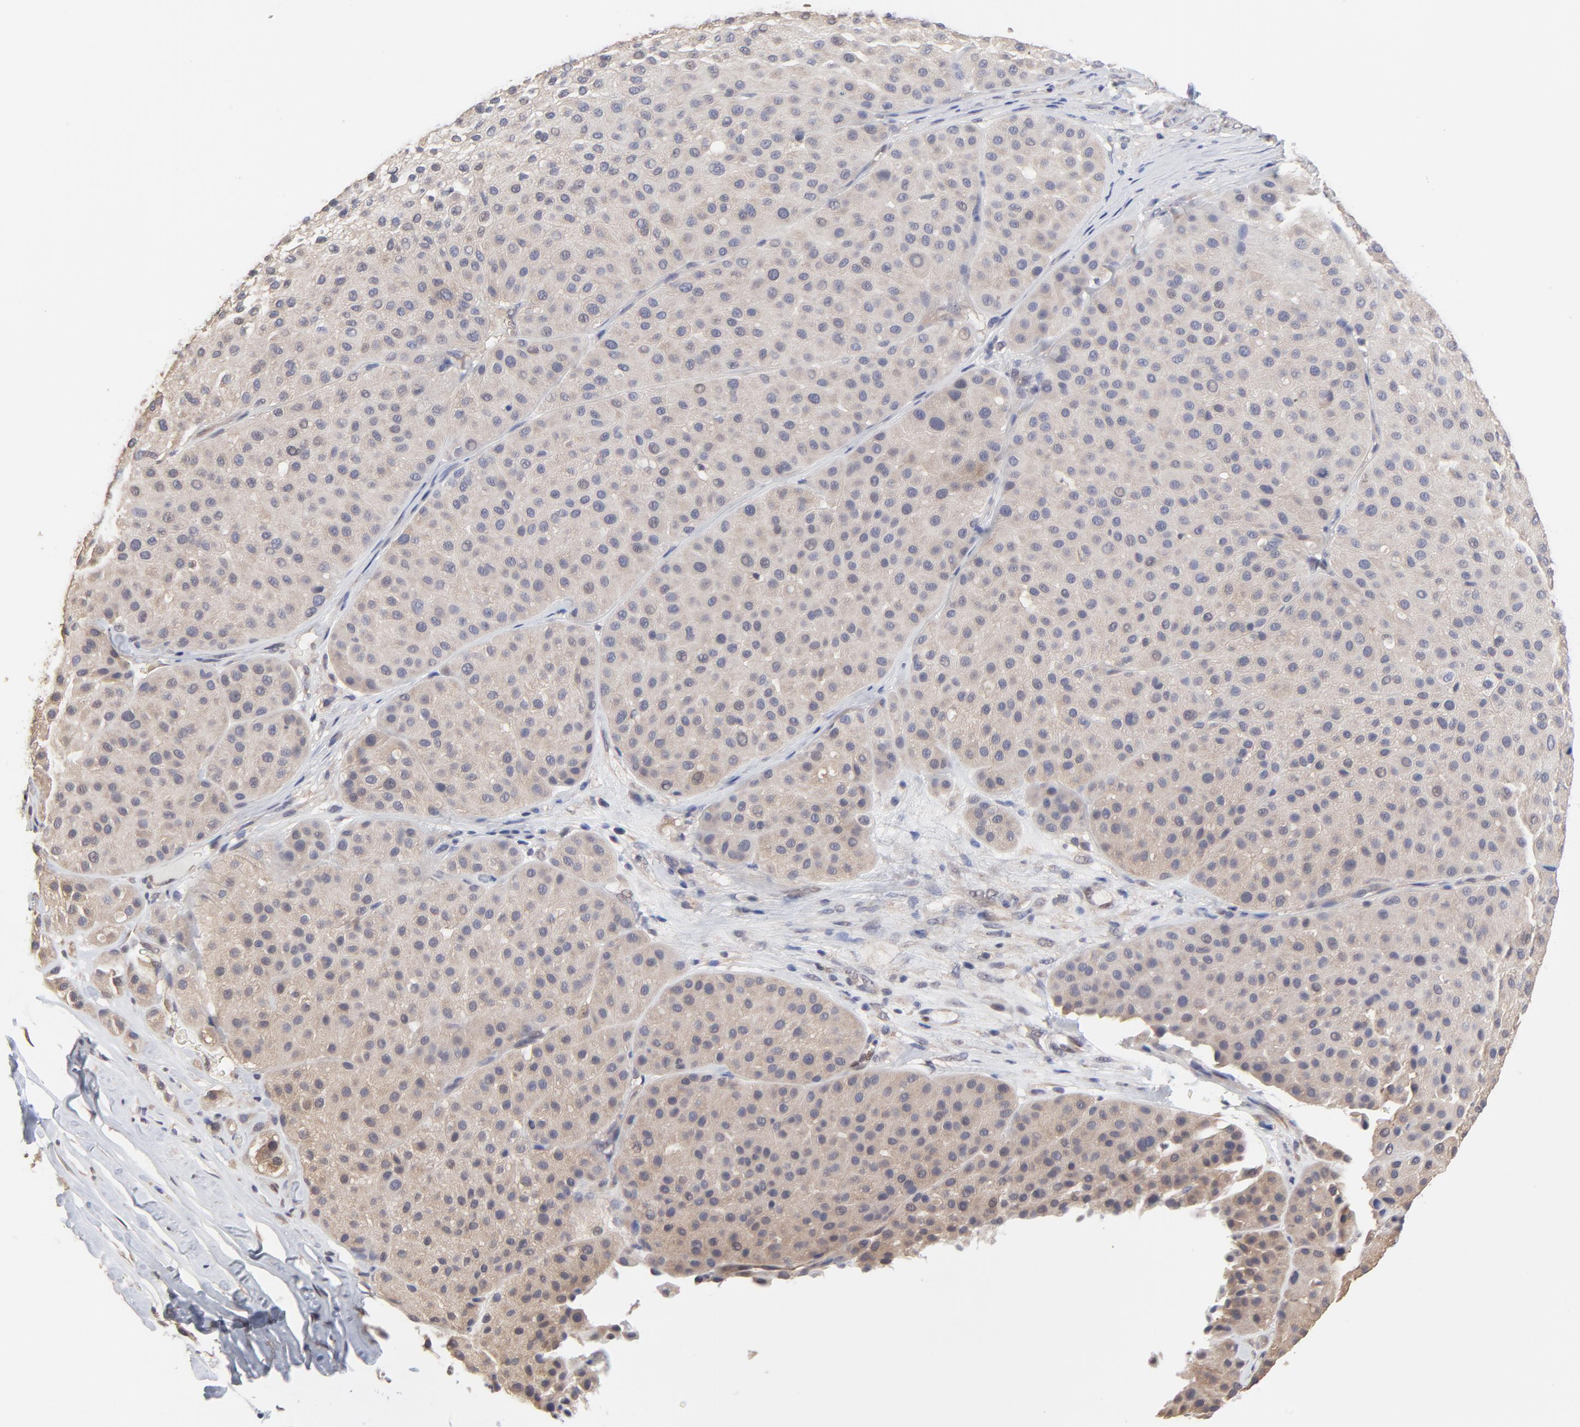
{"staining": {"intensity": "weak", "quantity": "25%-75%", "location": "cytoplasmic/membranous"}, "tissue": "melanoma", "cell_type": "Tumor cells", "image_type": "cancer", "snomed": [{"axis": "morphology", "description": "Normal tissue, NOS"}, {"axis": "morphology", "description": "Malignant melanoma, Metastatic site"}, {"axis": "topography", "description": "Skin"}], "caption": "Melanoma was stained to show a protein in brown. There is low levels of weak cytoplasmic/membranous expression in about 25%-75% of tumor cells.", "gene": "CCT2", "patient": {"sex": "male", "age": 41}}